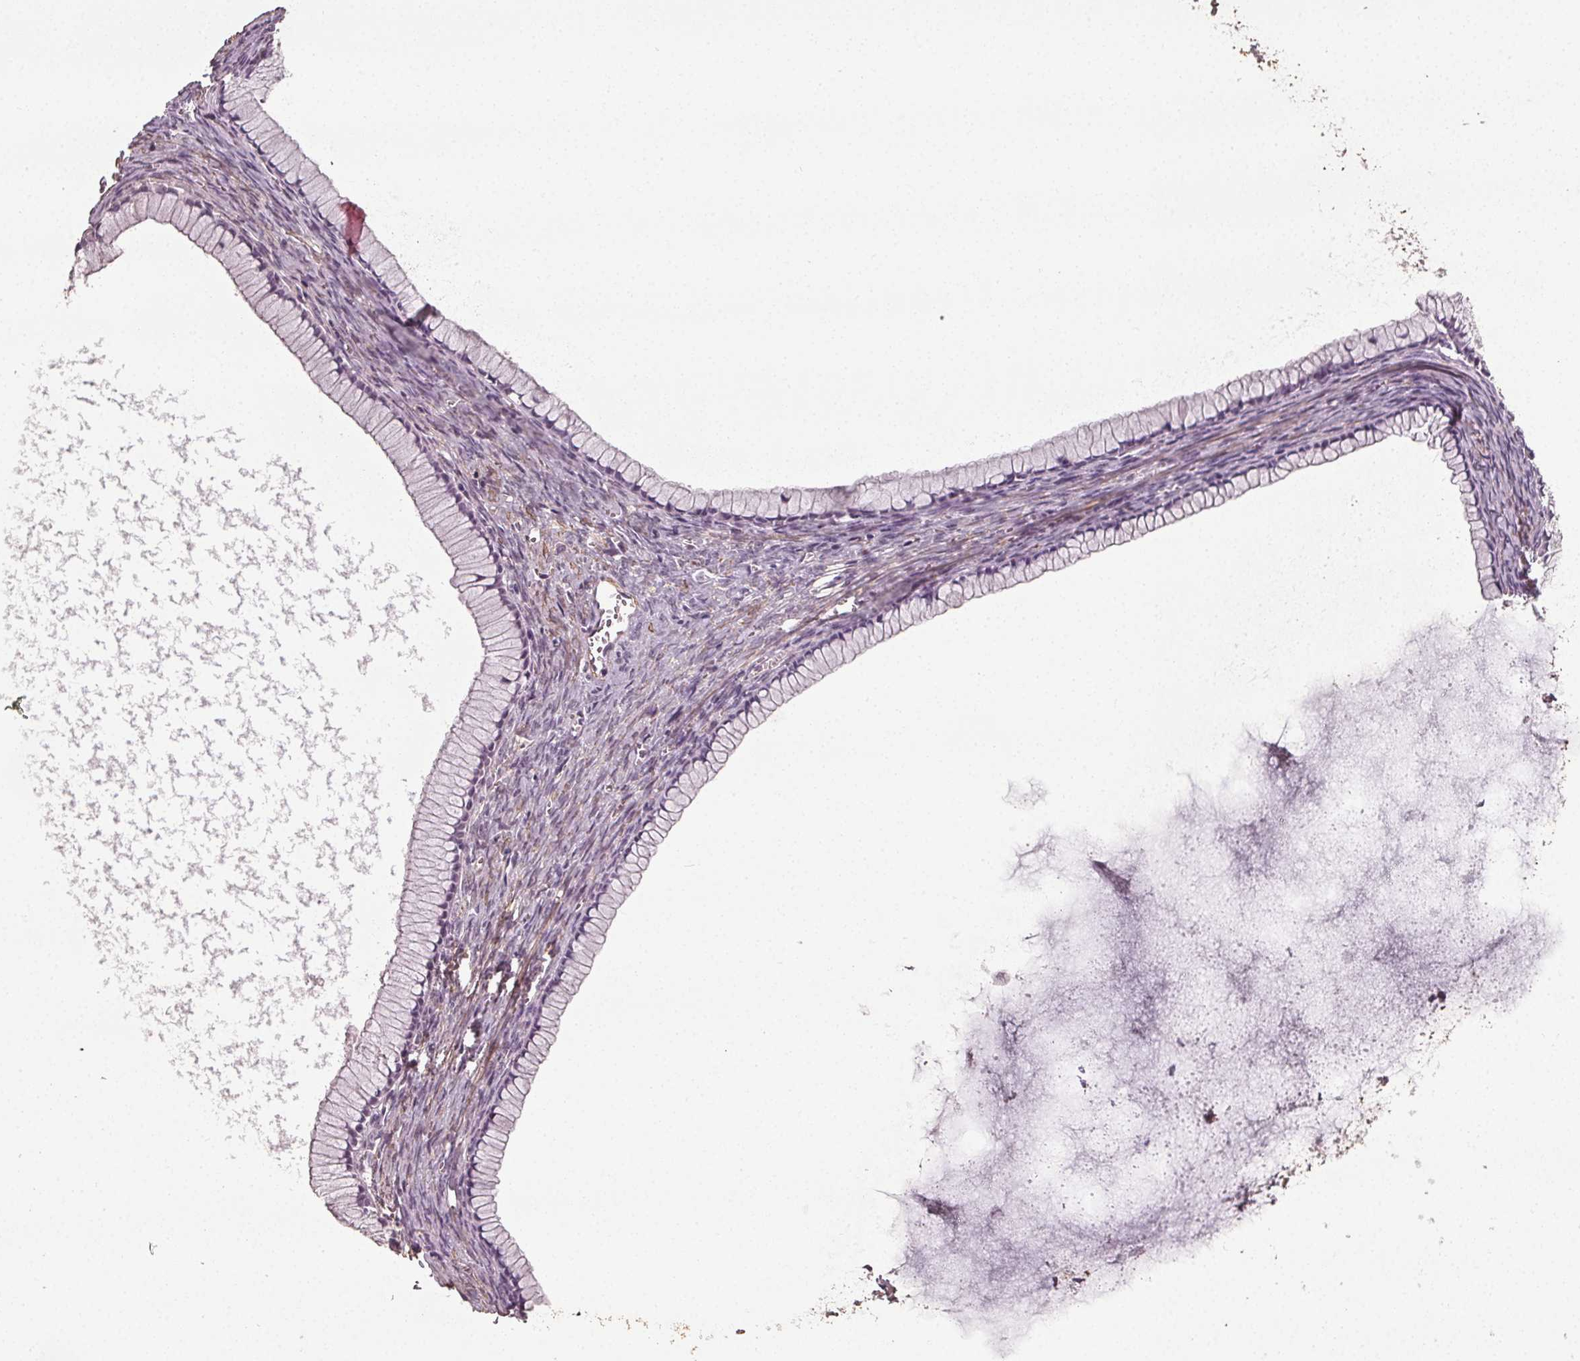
{"staining": {"intensity": "negative", "quantity": "none", "location": "none"}, "tissue": "ovarian cancer", "cell_type": "Tumor cells", "image_type": "cancer", "snomed": [{"axis": "morphology", "description": "Cystadenocarcinoma, mucinous, NOS"}, {"axis": "topography", "description": "Ovary"}], "caption": "DAB immunohistochemical staining of ovarian mucinous cystadenocarcinoma displays no significant expression in tumor cells.", "gene": "PKP1", "patient": {"sex": "female", "age": 41}}